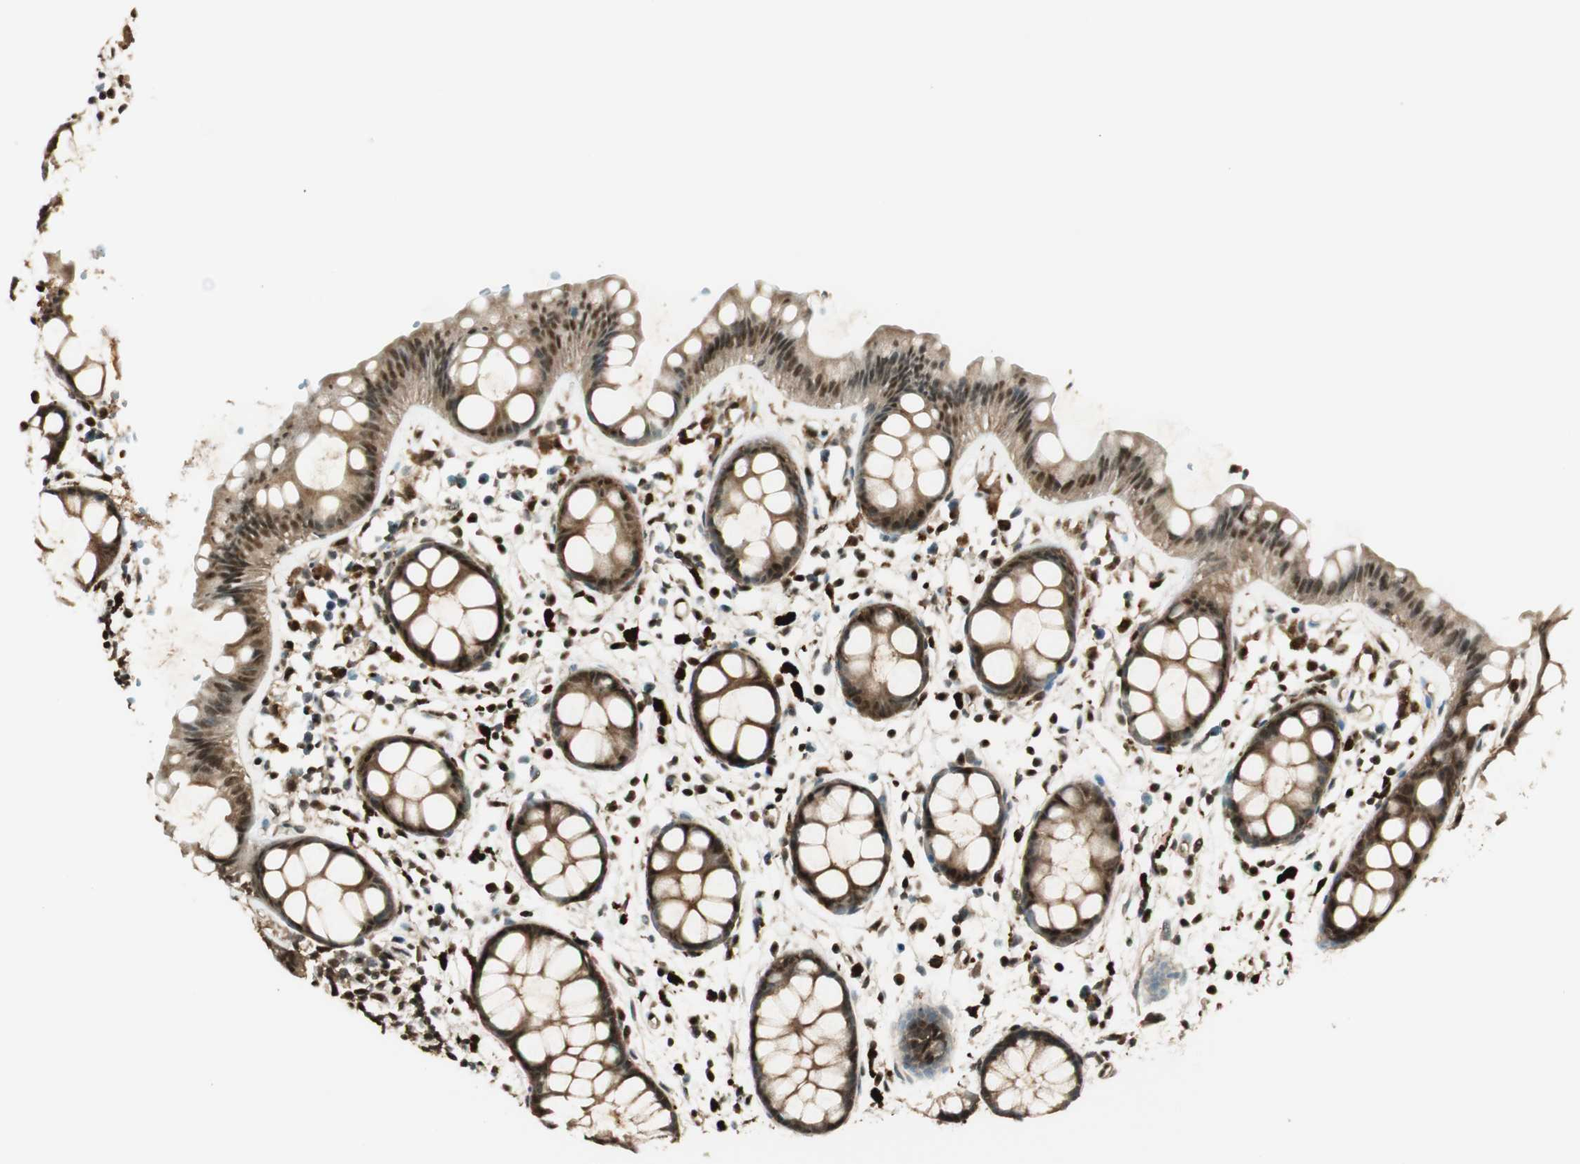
{"staining": {"intensity": "strong", "quantity": ">75%", "location": "cytoplasmic/membranous,nuclear"}, "tissue": "rectum", "cell_type": "Glandular cells", "image_type": "normal", "snomed": [{"axis": "morphology", "description": "Normal tissue, NOS"}, {"axis": "topography", "description": "Rectum"}], "caption": "A high amount of strong cytoplasmic/membranous,nuclear expression is seen in about >75% of glandular cells in unremarkable rectum.", "gene": "ENSG00000268870", "patient": {"sex": "female", "age": 66}}